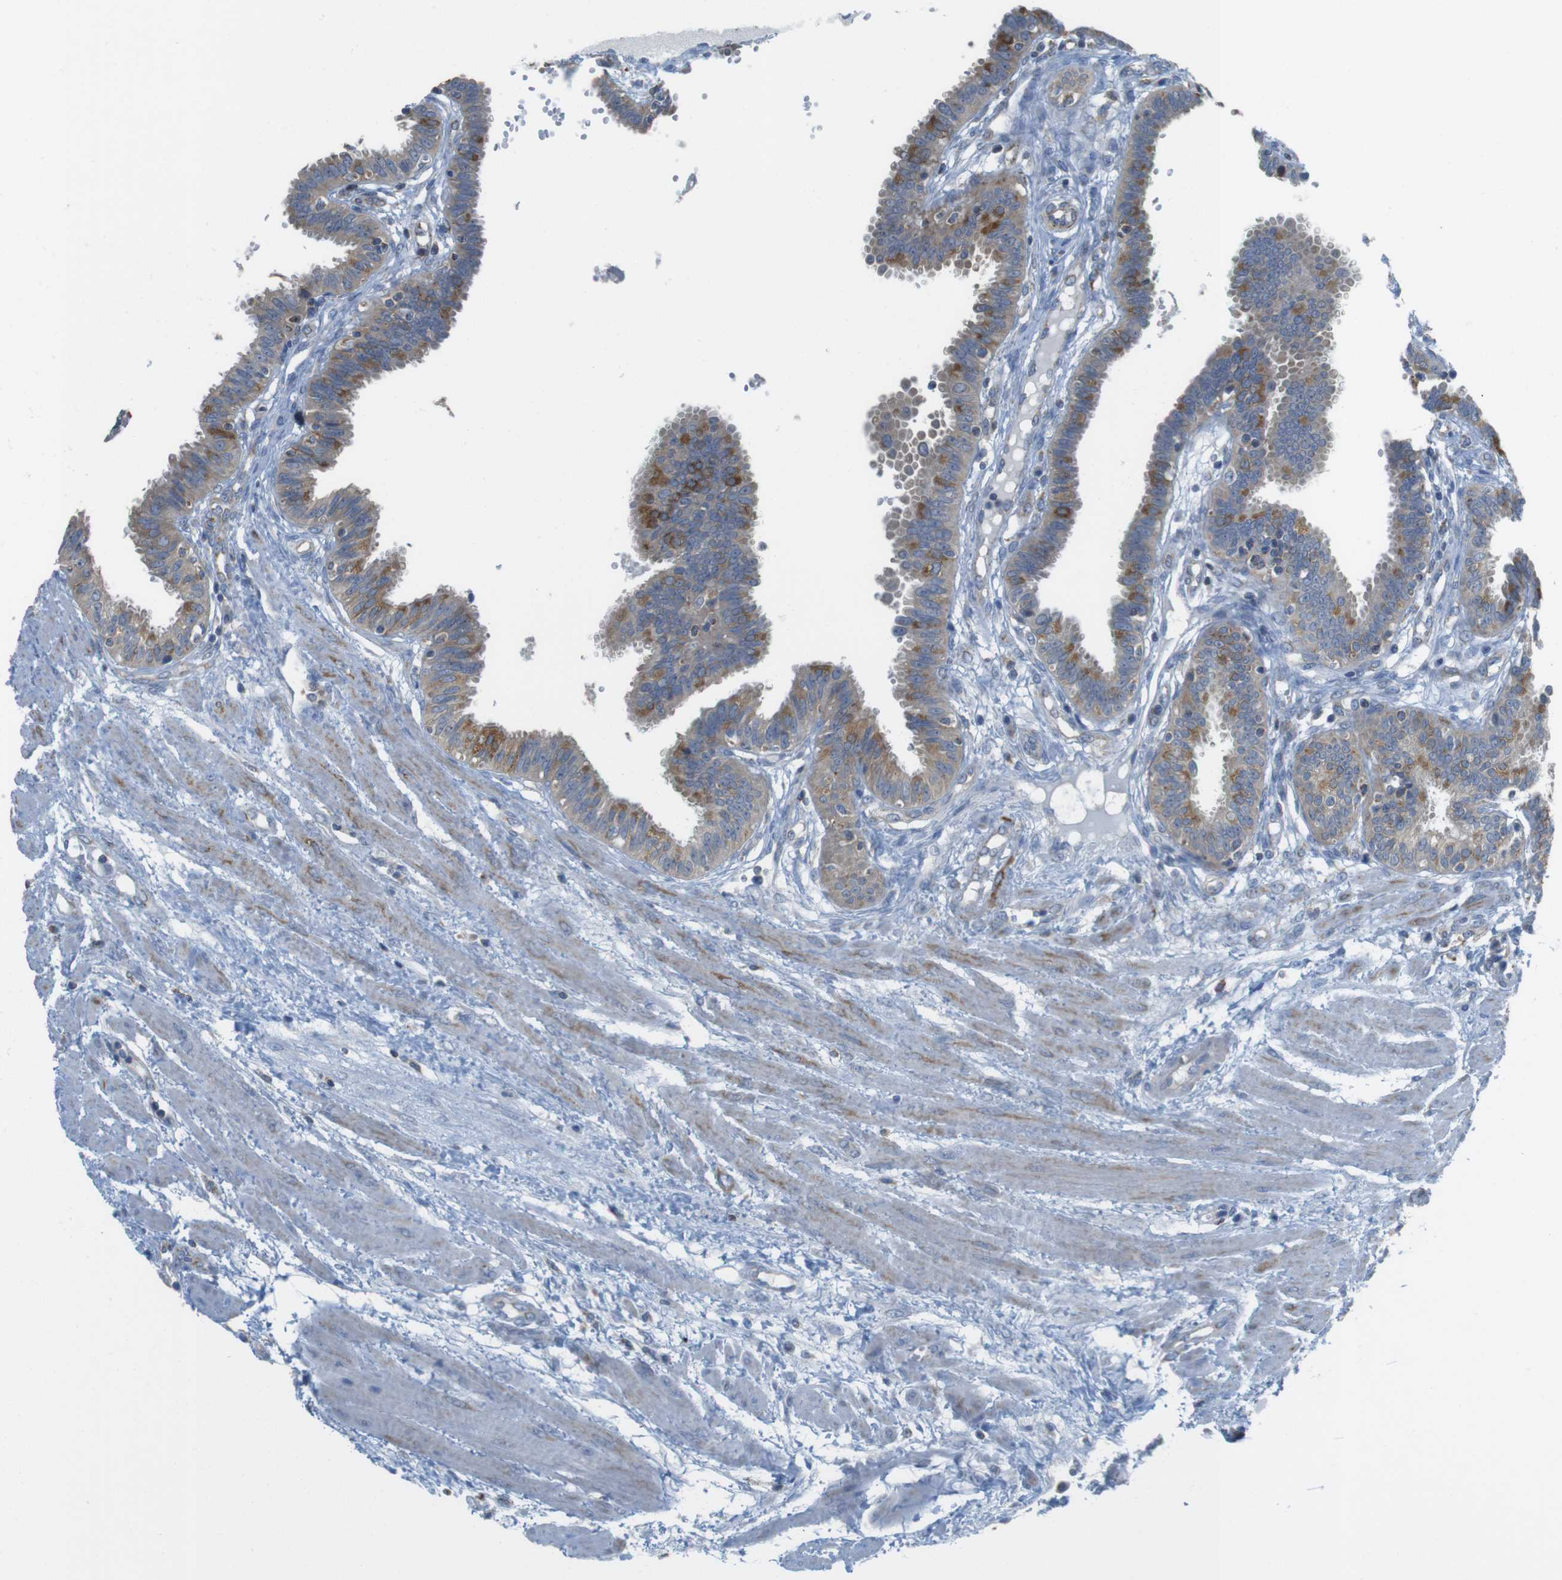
{"staining": {"intensity": "strong", "quantity": ">75%", "location": "cytoplasmic/membranous"}, "tissue": "fallopian tube", "cell_type": "Glandular cells", "image_type": "normal", "snomed": [{"axis": "morphology", "description": "Normal tissue, NOS"}, {"axis": "topography", "description": "Fallopian tube"}], "caption": "This is an image of immunohistochemistry (IHC) staining of benign fallopian tube, which shows strong staining in the cytoplasmic/membranous of glandular cells.", "gene": "GRIK1", "patient": {"sex": "female", "age": 32}}